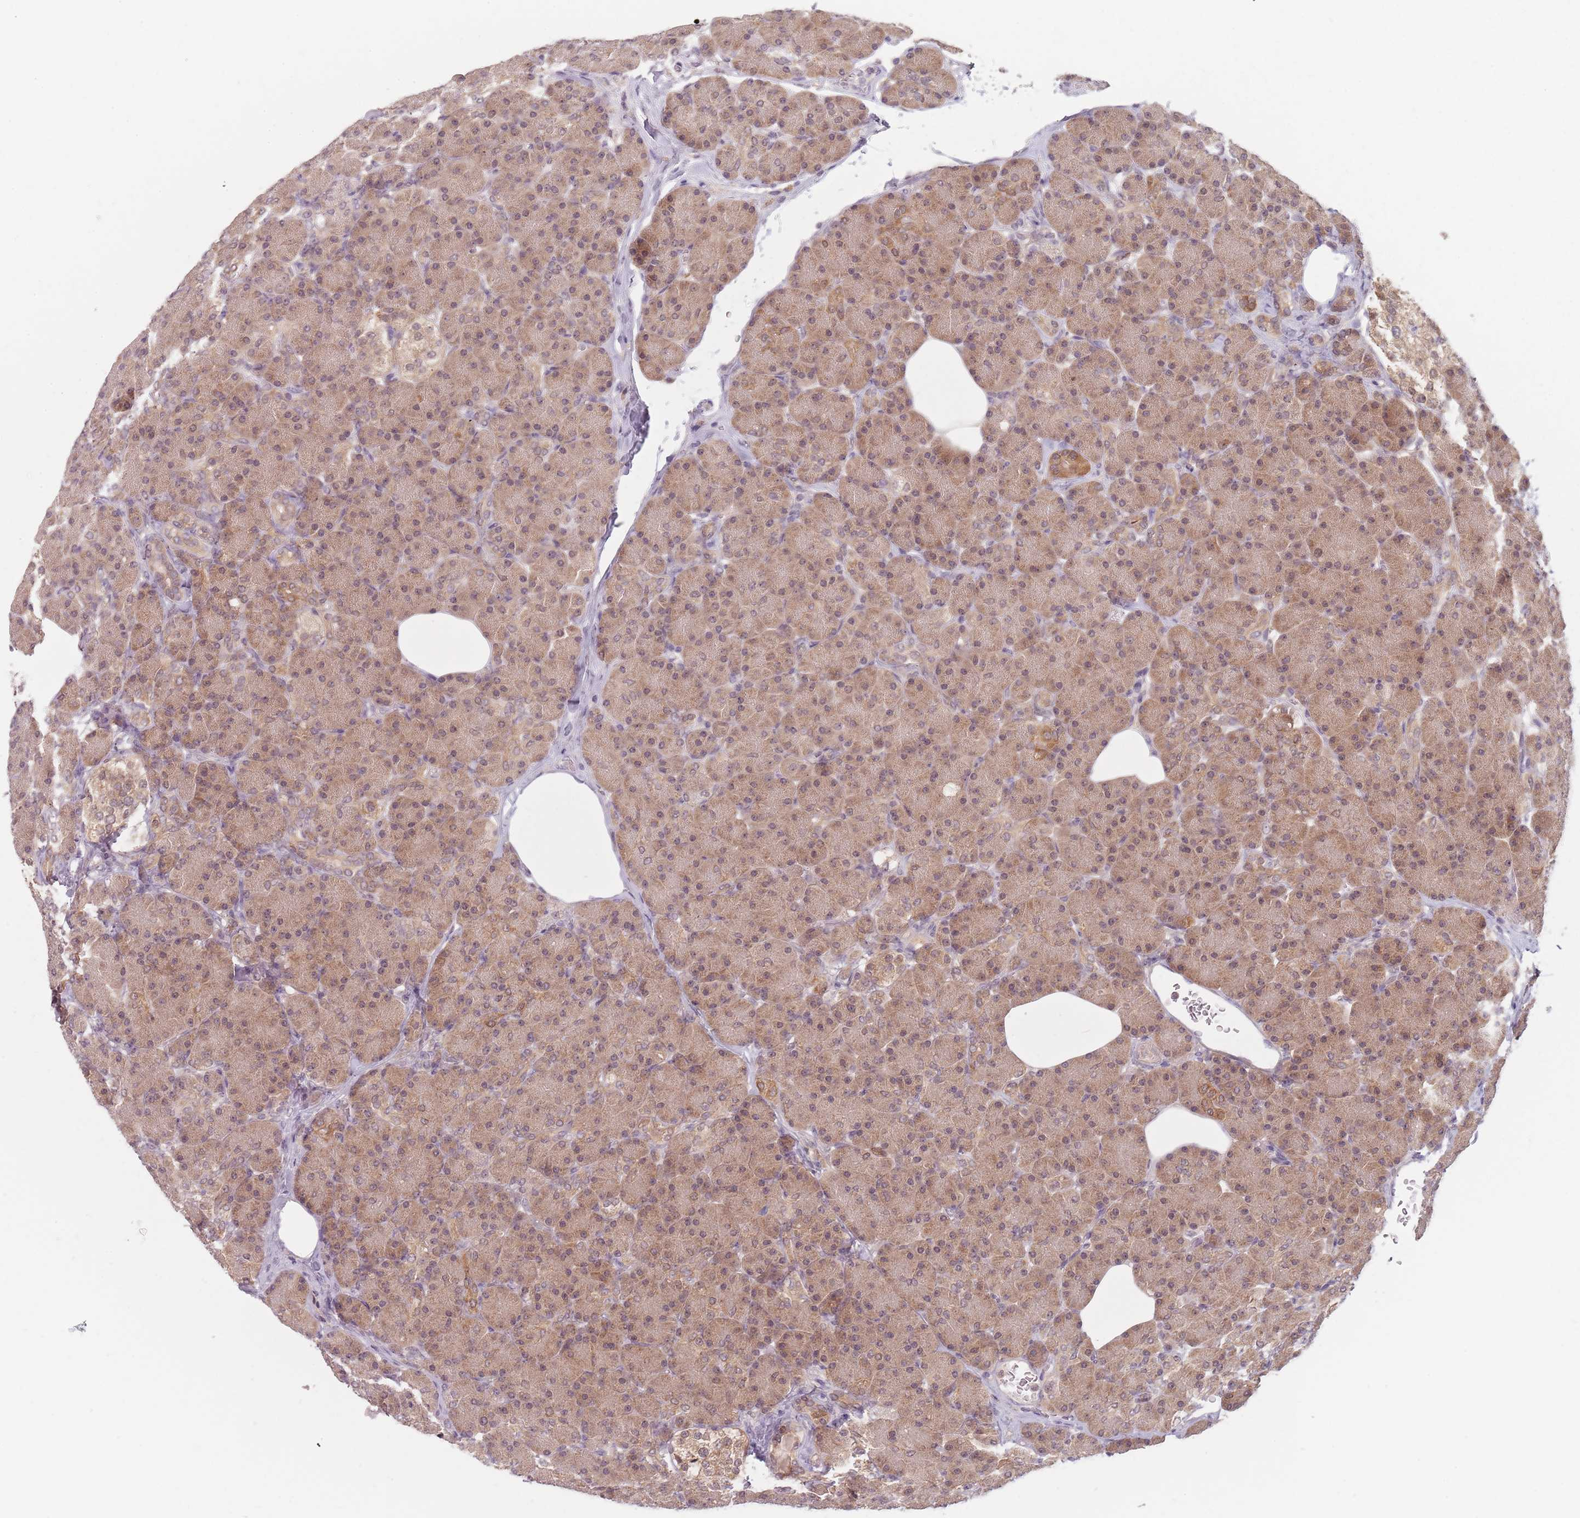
{"staining": {"intensity": "moderate", "quantity": ">75%", "location": "cytoplasmic/membranous,nuclear"}, "tissue": "pancreas", "cell_type": "Exocrine glandular cells", "image_type": "normal", "snomed": [{"axis": "morphology", "description": "Normal tissue, NOS"}, {"axis": "topography", "description": "Pancreas"}], "caption": "Protein analysis of benign pancreas exhibits moderate cytoplasmic/membranous,nuclear positivity in approximately >75% of exocrine glandular cells.", "gene": "NAXE", "patient": {"sex": "female", "age": 43}}